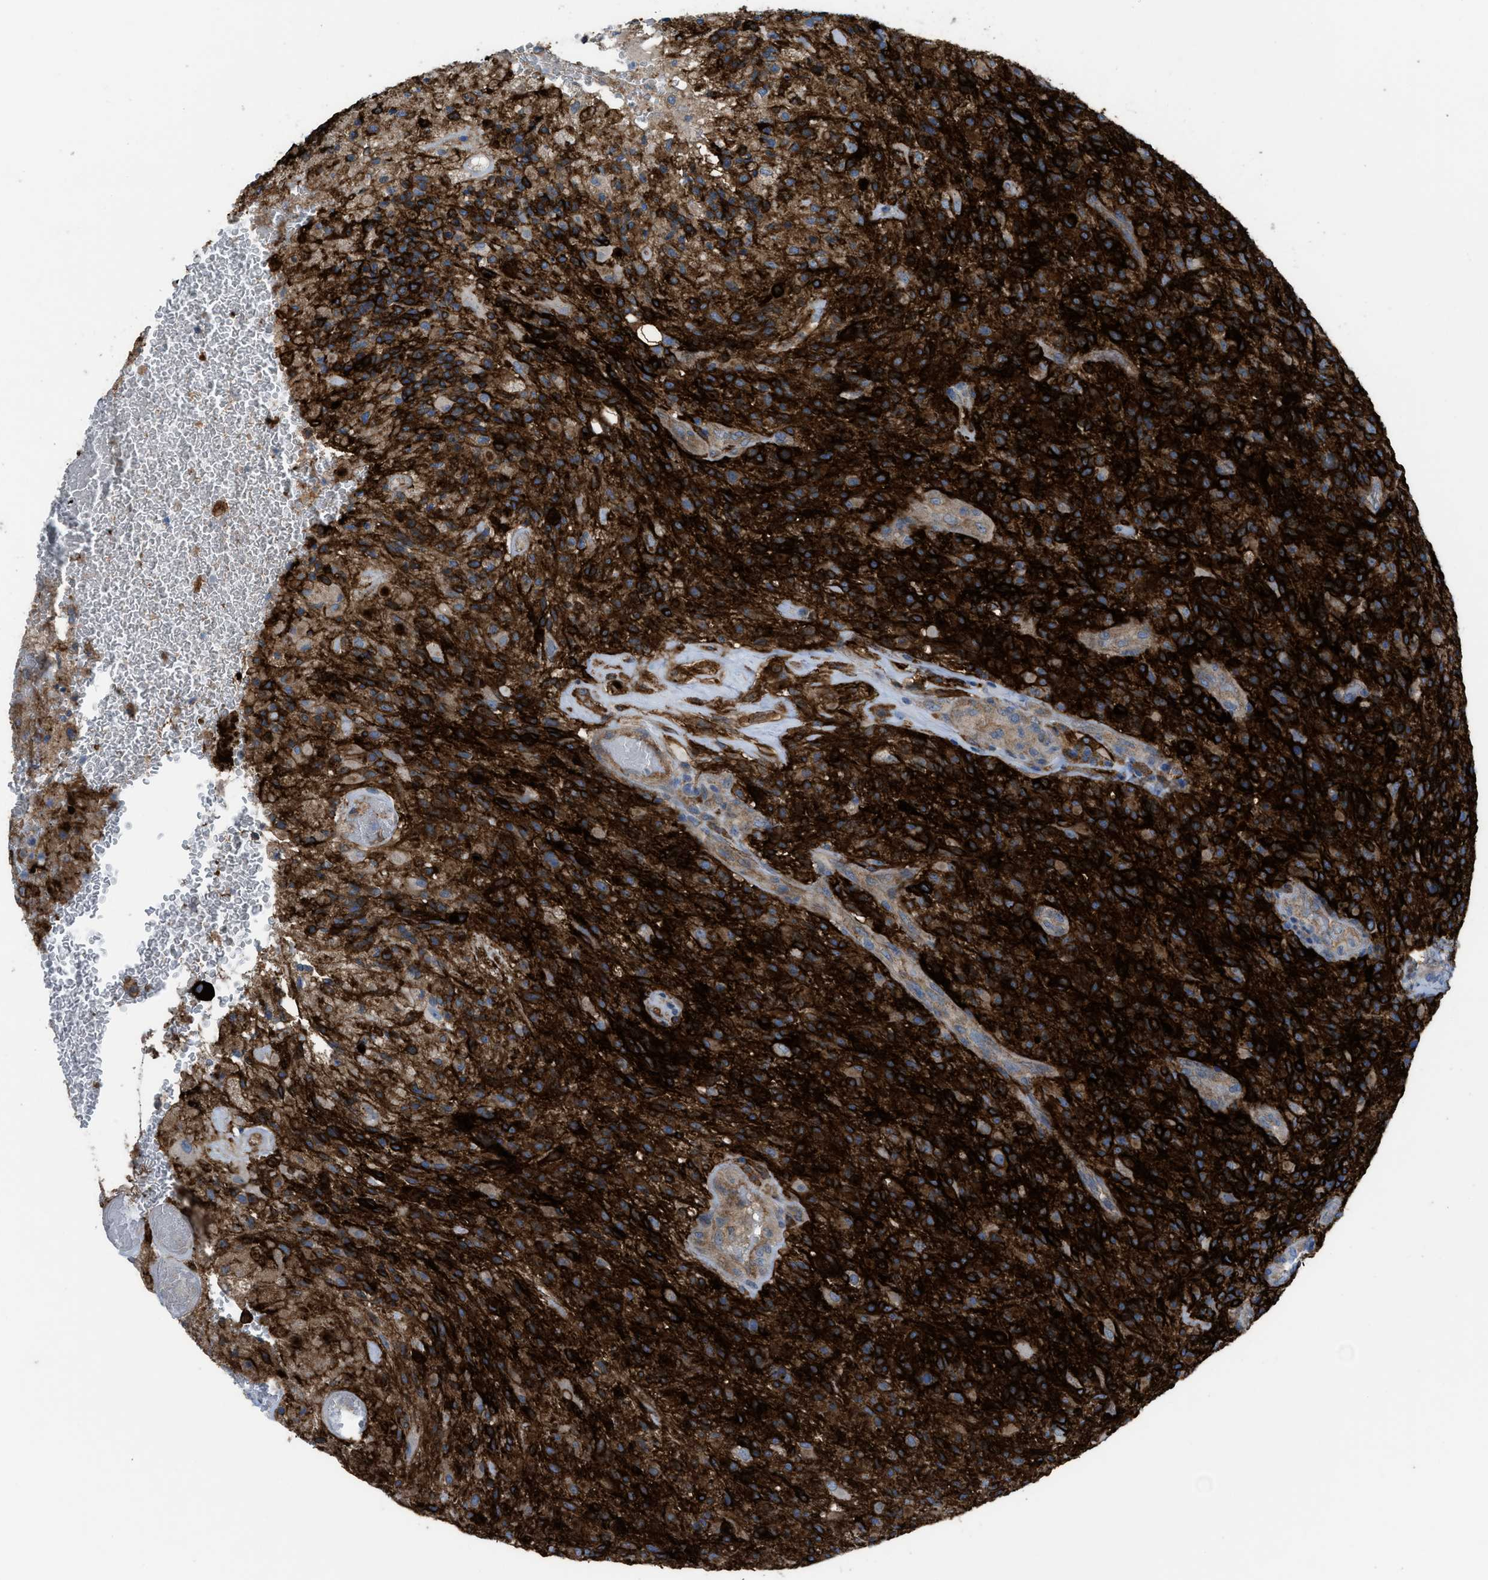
{"staining": {"intensity": "strong", "quantity": ">75%", "location": "cytoplasmic/membranous"}, "tissue": "glioma", "cell_type": "Tumor cells", "image_type": "cancer", "snomed": [{"axis": "morphology", "description": "Glioma, malignant, High grade"}, {"axis": "topography", "description": "Brain"}], "caption": "Protein staining by IHC exhibits strong cytoplasmic/membranous staining in approximately >75% of tumor cells in malignant high-grade glioma.", "gene": "EGFR", "patient": {"sex": "male", "age": 71}}